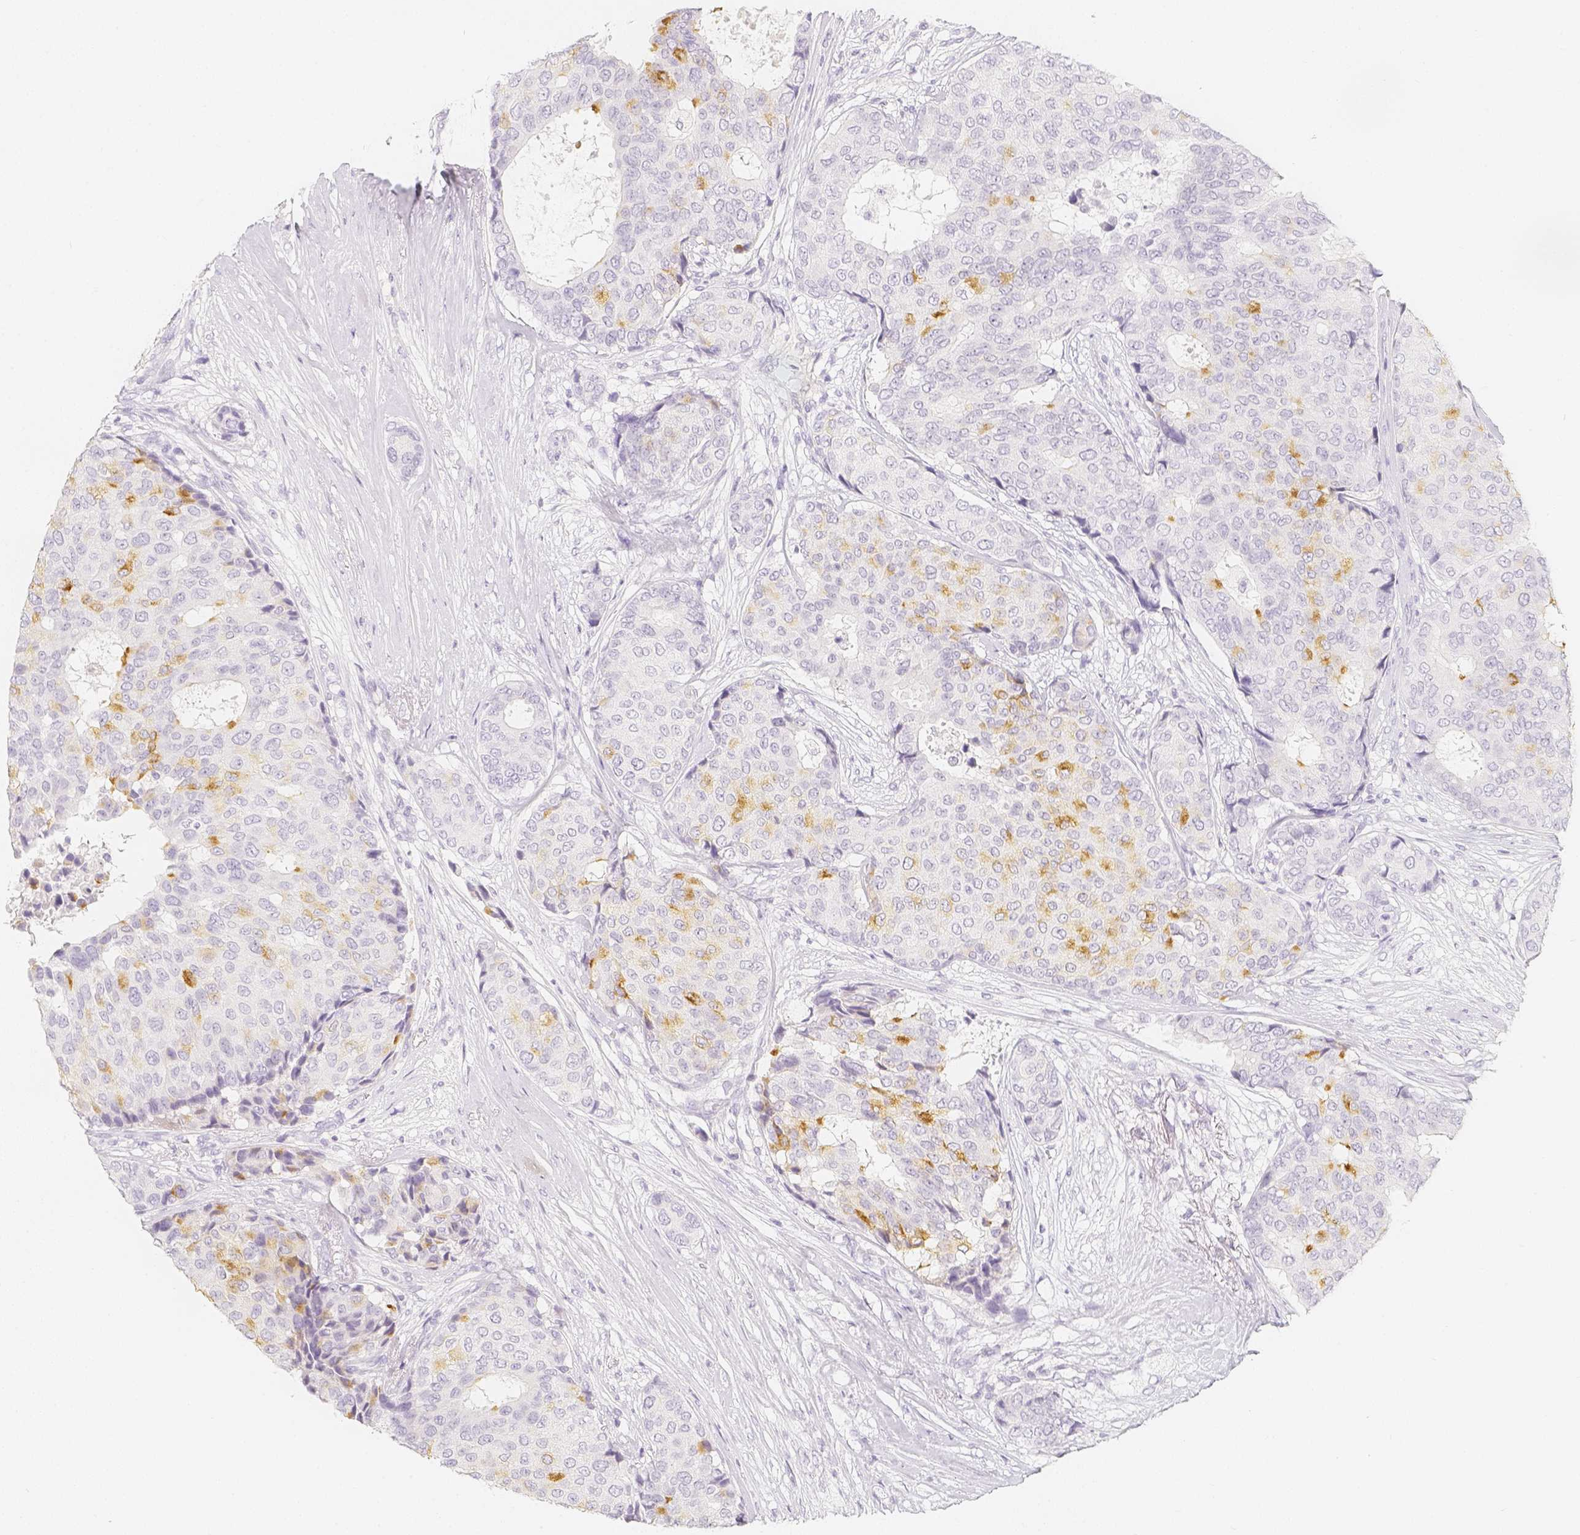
{"staining": {"intensity": "moderate", "quantity": "<25%", "location": "cytoplasmic/membranous"}, "tissue": "breast cancer", "cell_type": "Tumor cells", "image_type": "cancer", "snomed": [{"axis": "morphology", "description": "Duct carcinoma"}, {"axis": "topography", "description": "Breast"}], "caption": "Breast cancer (infiltrating ductal carcinoma) was stained to show a protein in brown. There is low levels of moderate cytoplasmic/membranous staining in approximately <25% of tumor cells.", "gene": "SLC18A1", "patient": {"sex": "female", "age": 75}}